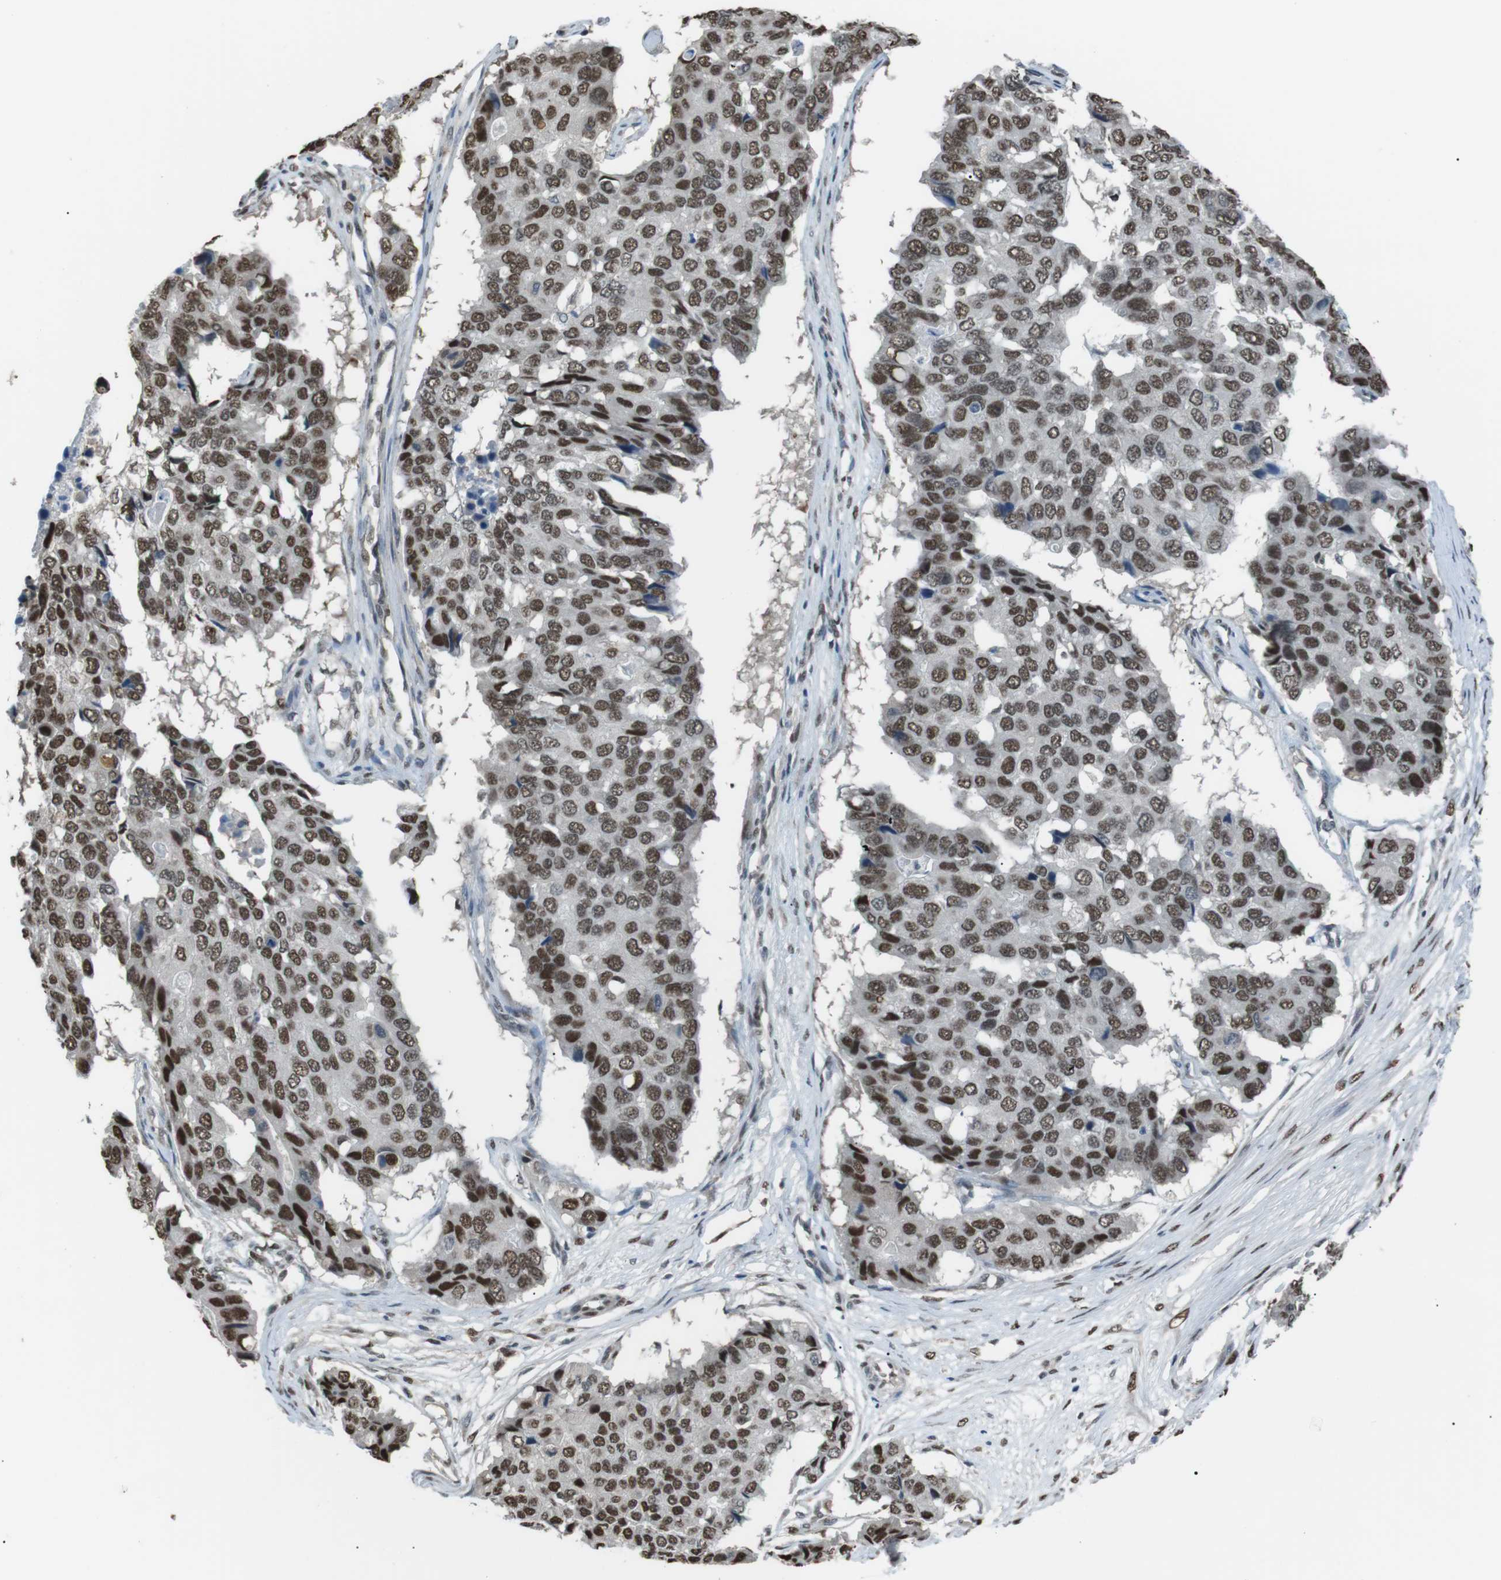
{"staining": {"intensity": "moderate", "quantity": ">75%", "location": "nuclear"}, "tissue": "pancreatic cancer", "cell_type": "Tumor cells", "image_type": "cancer", "snomed": [{"axis": "morphology", "description": "Adenocarcinoma, NOS"}, {"axis": "topography", "description": "Pancreas"}], "caption": "Protein analysis of pancreatic cancer tissue reveals moderate nuclear expression in approximately >75% of tumor cells. (Stains: DAB in brown, nuclei in blue, Microscopy: brightfield microscopy at high magnification).", "gene": "SRPK2", "patient": {"sex": "male", "age": 50}}